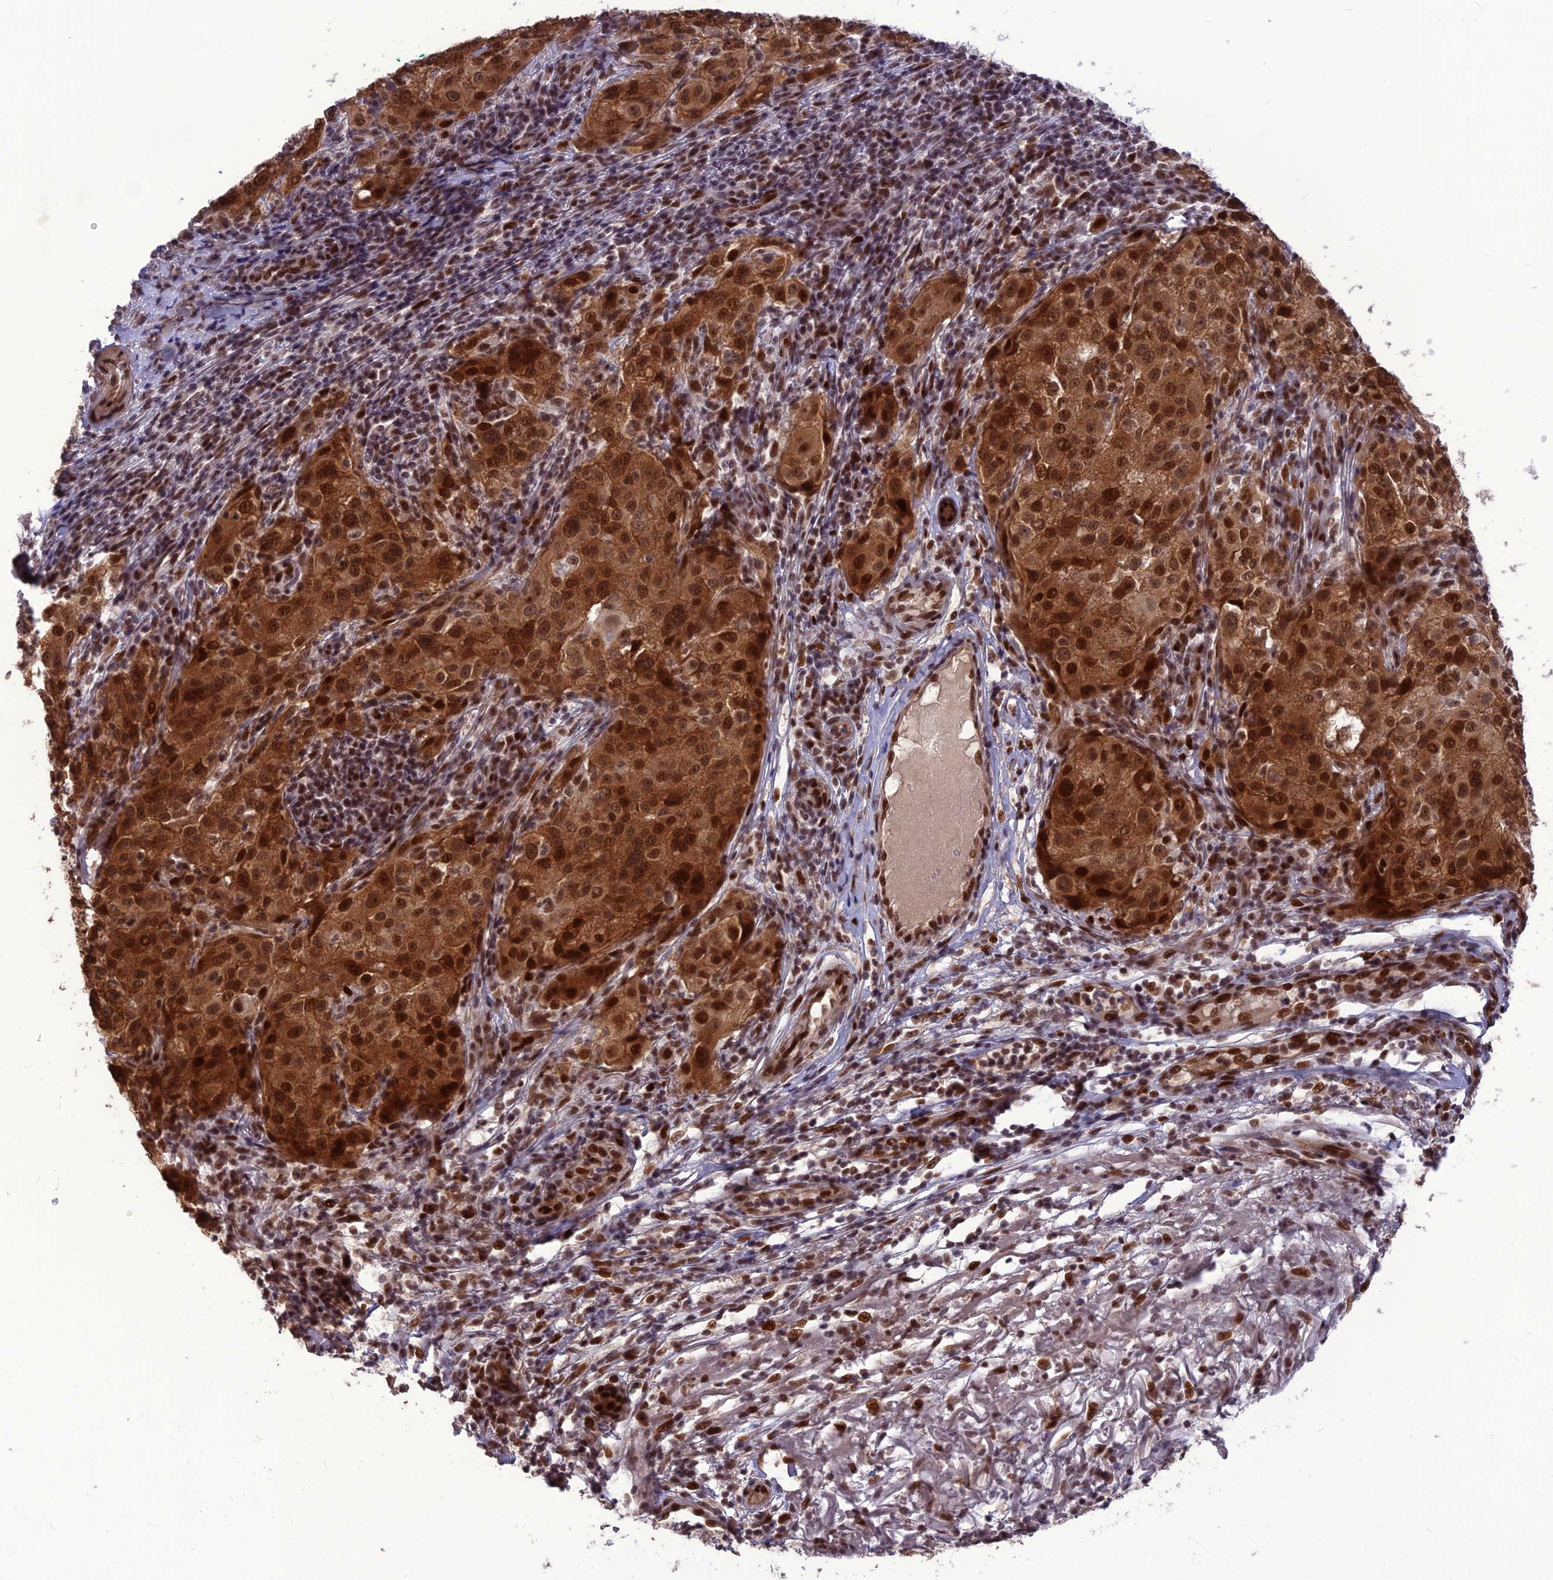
{"staining": {"intensity": "strong", "quantity": ">75%", "location": "cytoplasmic/membranous,nuclear"}, "tissue": "melanoma", "cell_type": "Tumor cells", "image_type": "cancer", "snomed": [{"axis": "morphology", "description": "Necrosis, NOS"}, {"axis": "morphology", "description": "Malignant melanoma, NOS"}, {"axis": "topography", "description": "Skin"}], "caption": "High-power microscopy captured an immunohistochemistry image of malignant melanoma, revealing strong cytoplasmic/membranous and nuclear staining in about >75% of tumor cells.", "gene": "DIS3", "patient": {"sex": "female", "age": 87}}